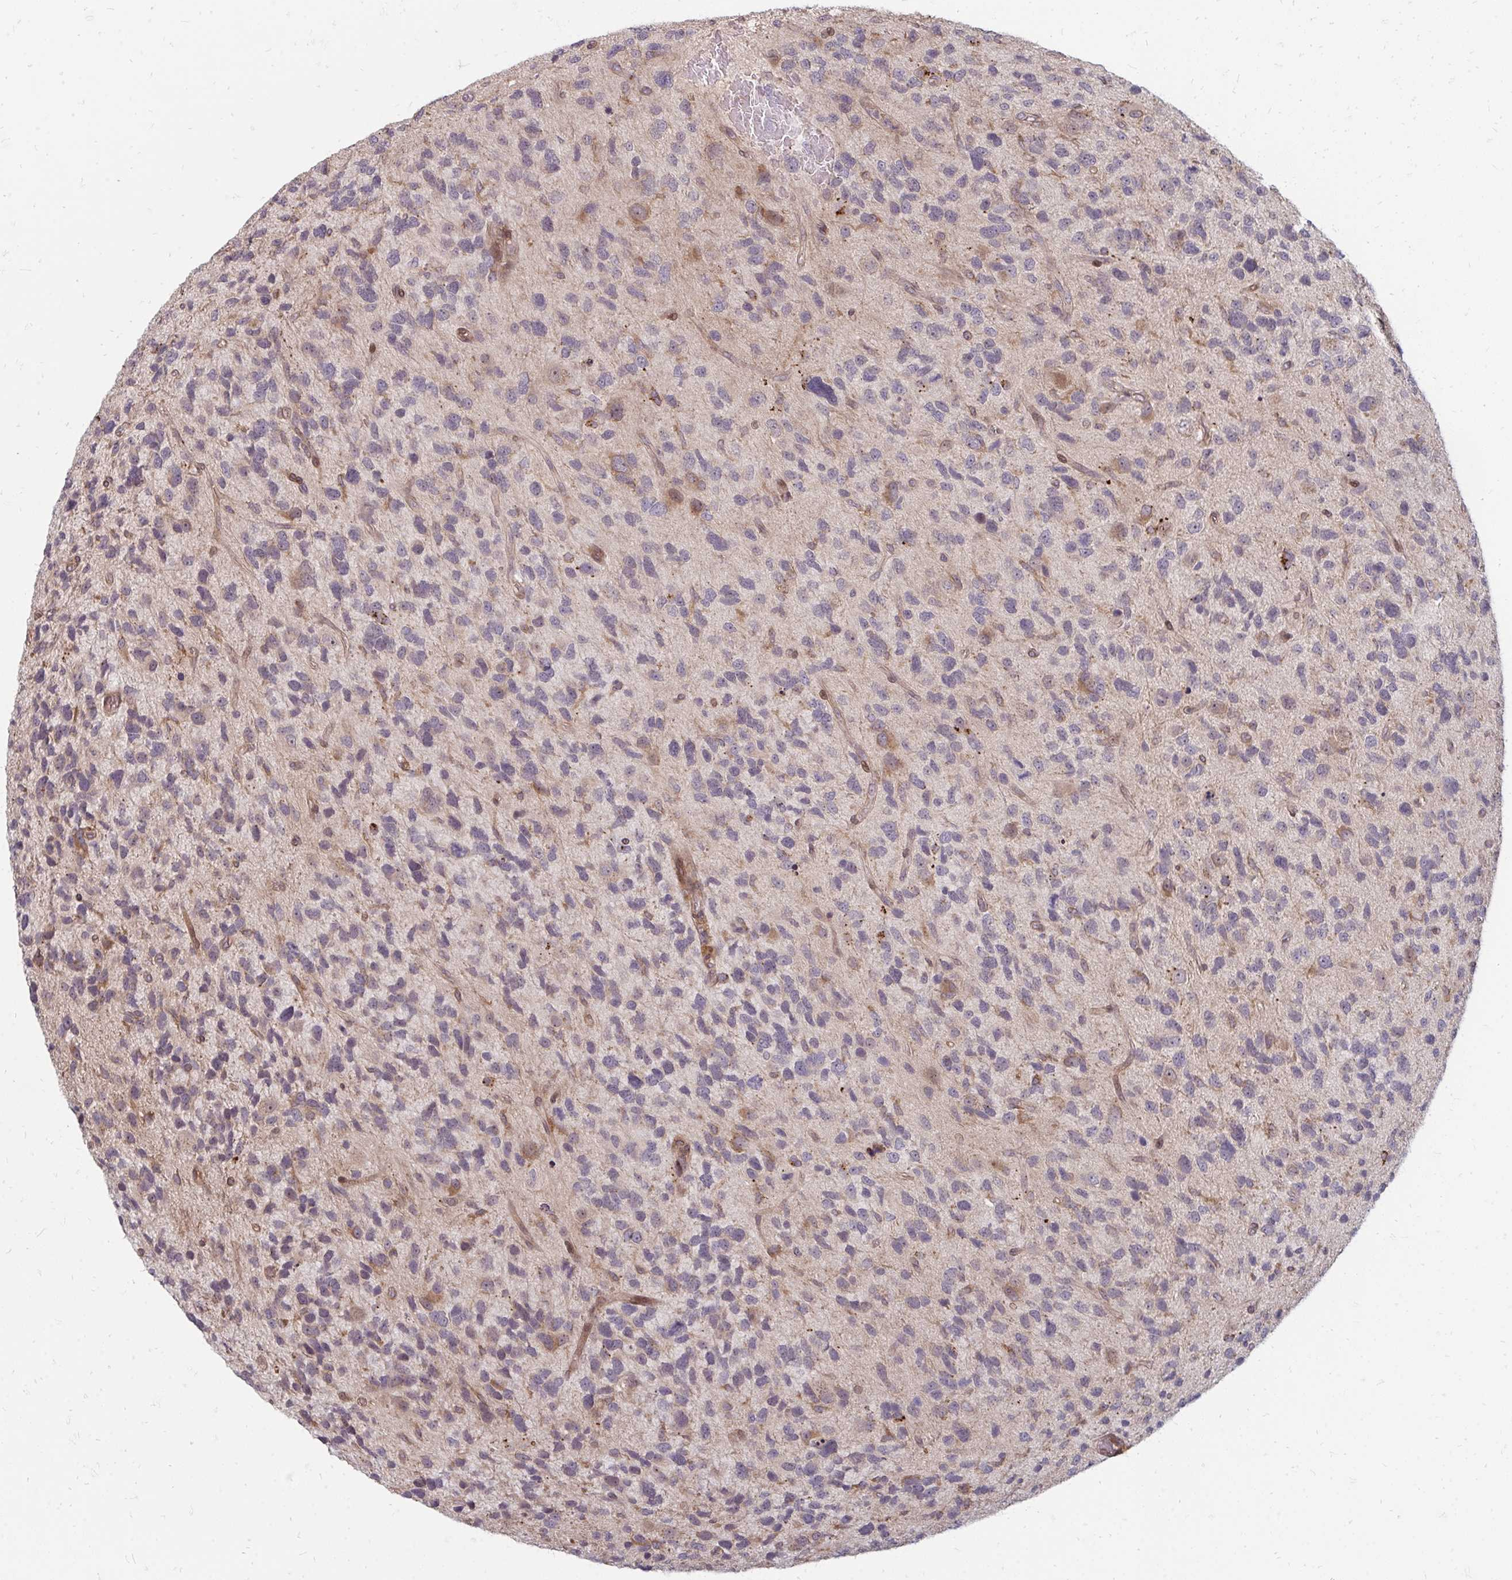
{"staining": {"intensity": "negative", "quantity": "none", "location": "none"}, "tissue": "glioma", "cell_type": "Tumor cells", "image_type": "cancer", "snomed": [{"axis": "morphology", "description": "Glioma, malignant, High grade"}, {"axis": "topography", "description": "Brain"}], "caption": "Tumor cells are negative for protein expression in human malignant glioma (high-grade).", "gene": "ZNF285", "patient": {"sex": "female", "age": 58}}